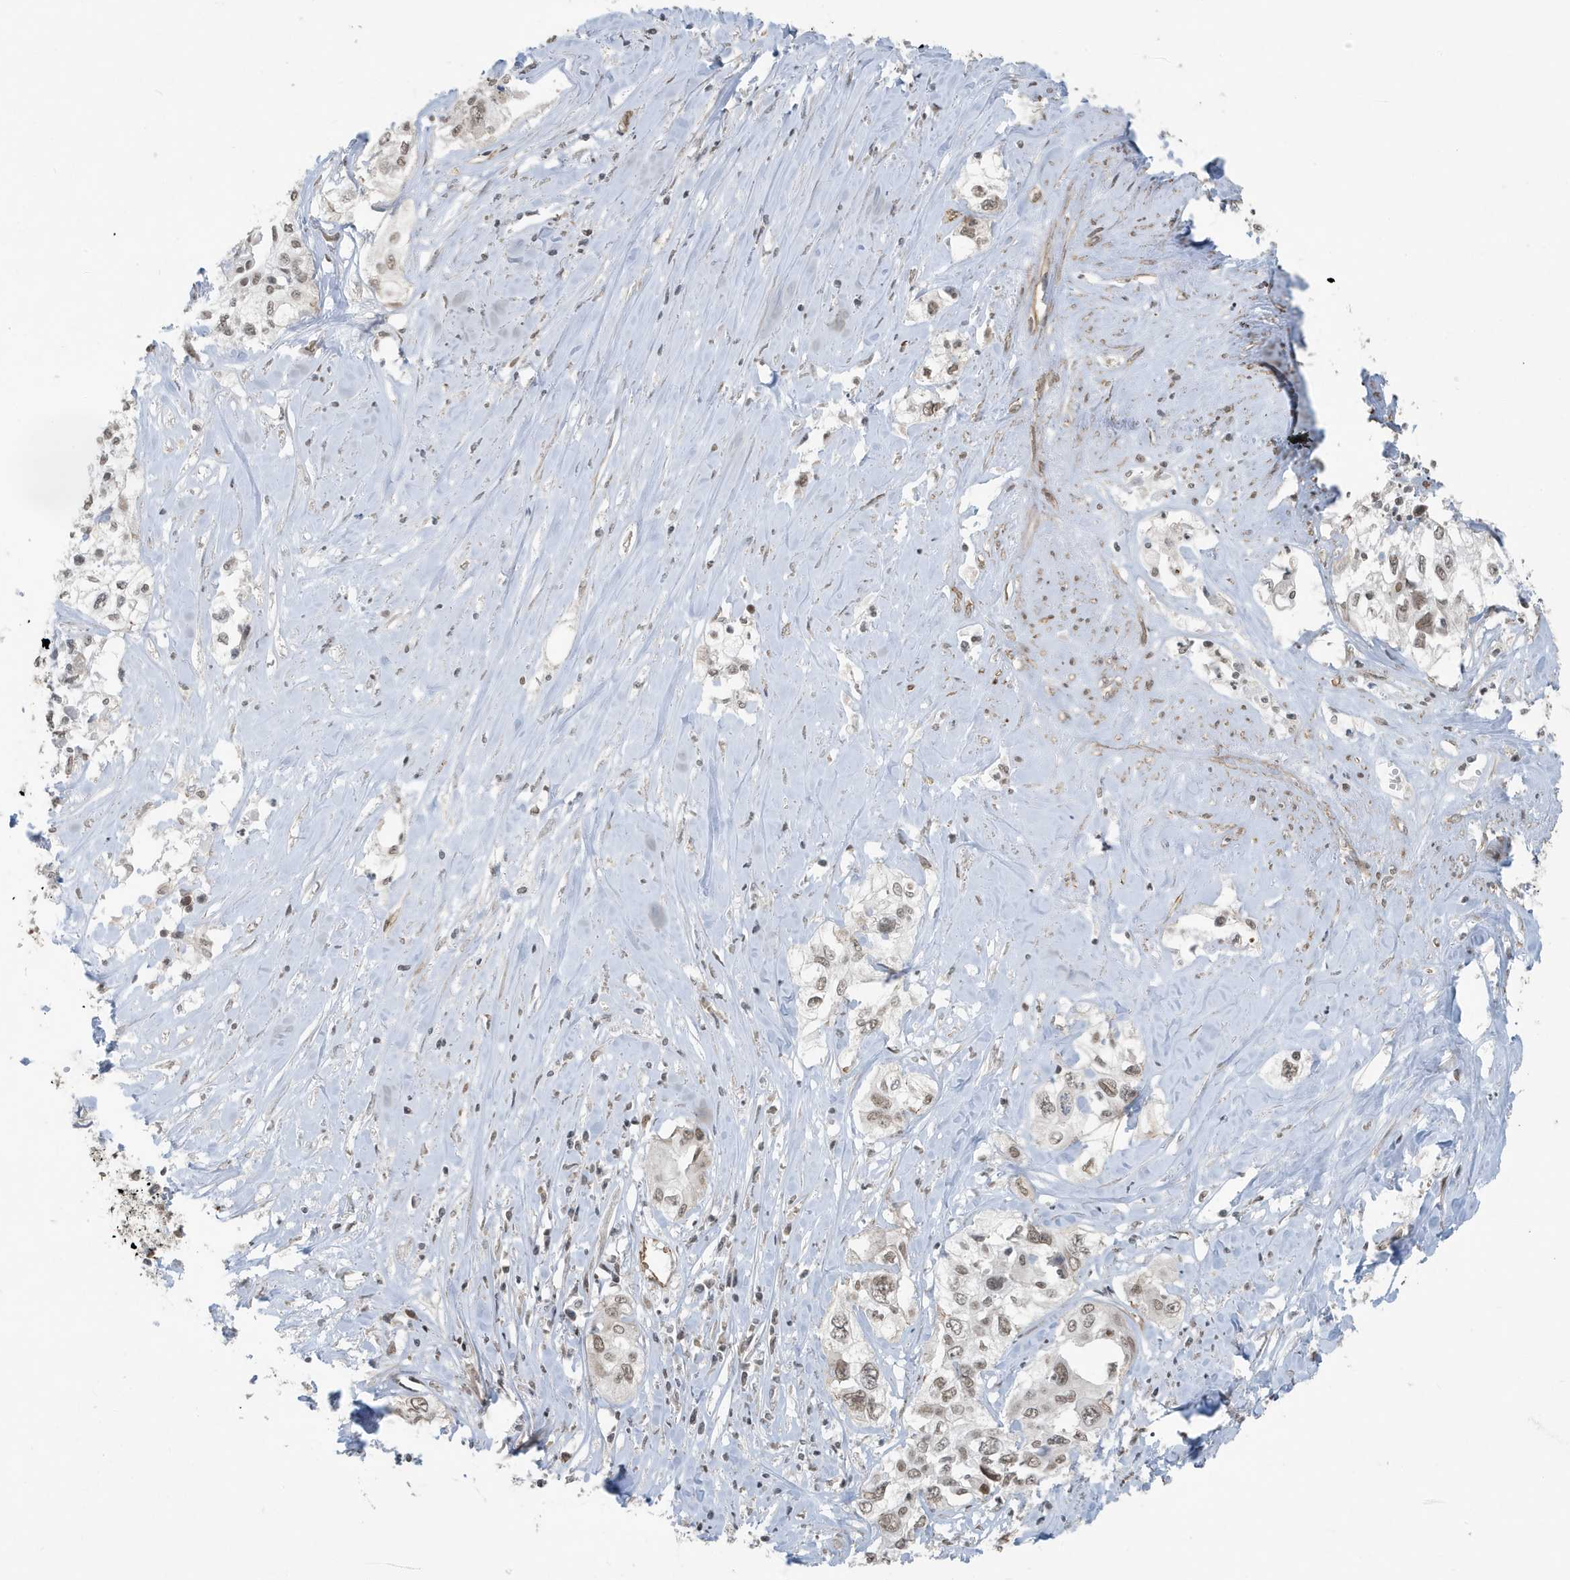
{"staining": {"intensity": "weak", "quantity": "<25%", "location": "cytoplasmic/membranous"}, "tissue": "cervical cancer", "cell_type": "Tumor cells", "image_type": "cancer", "snomed": [{"axis": "morphology", "description": "Squamous cell carcinoma, NOS"}, {"axis": "topography", "description": "Cervix"}], "caption": "Human squamous cell carcinoma (cervical) stained for a protein using immunohistochemistry (IHC) reveals no positivity in tumor cells.", "gene": "CHCHD4", "patient": {"sex": "female", "age": 31}}